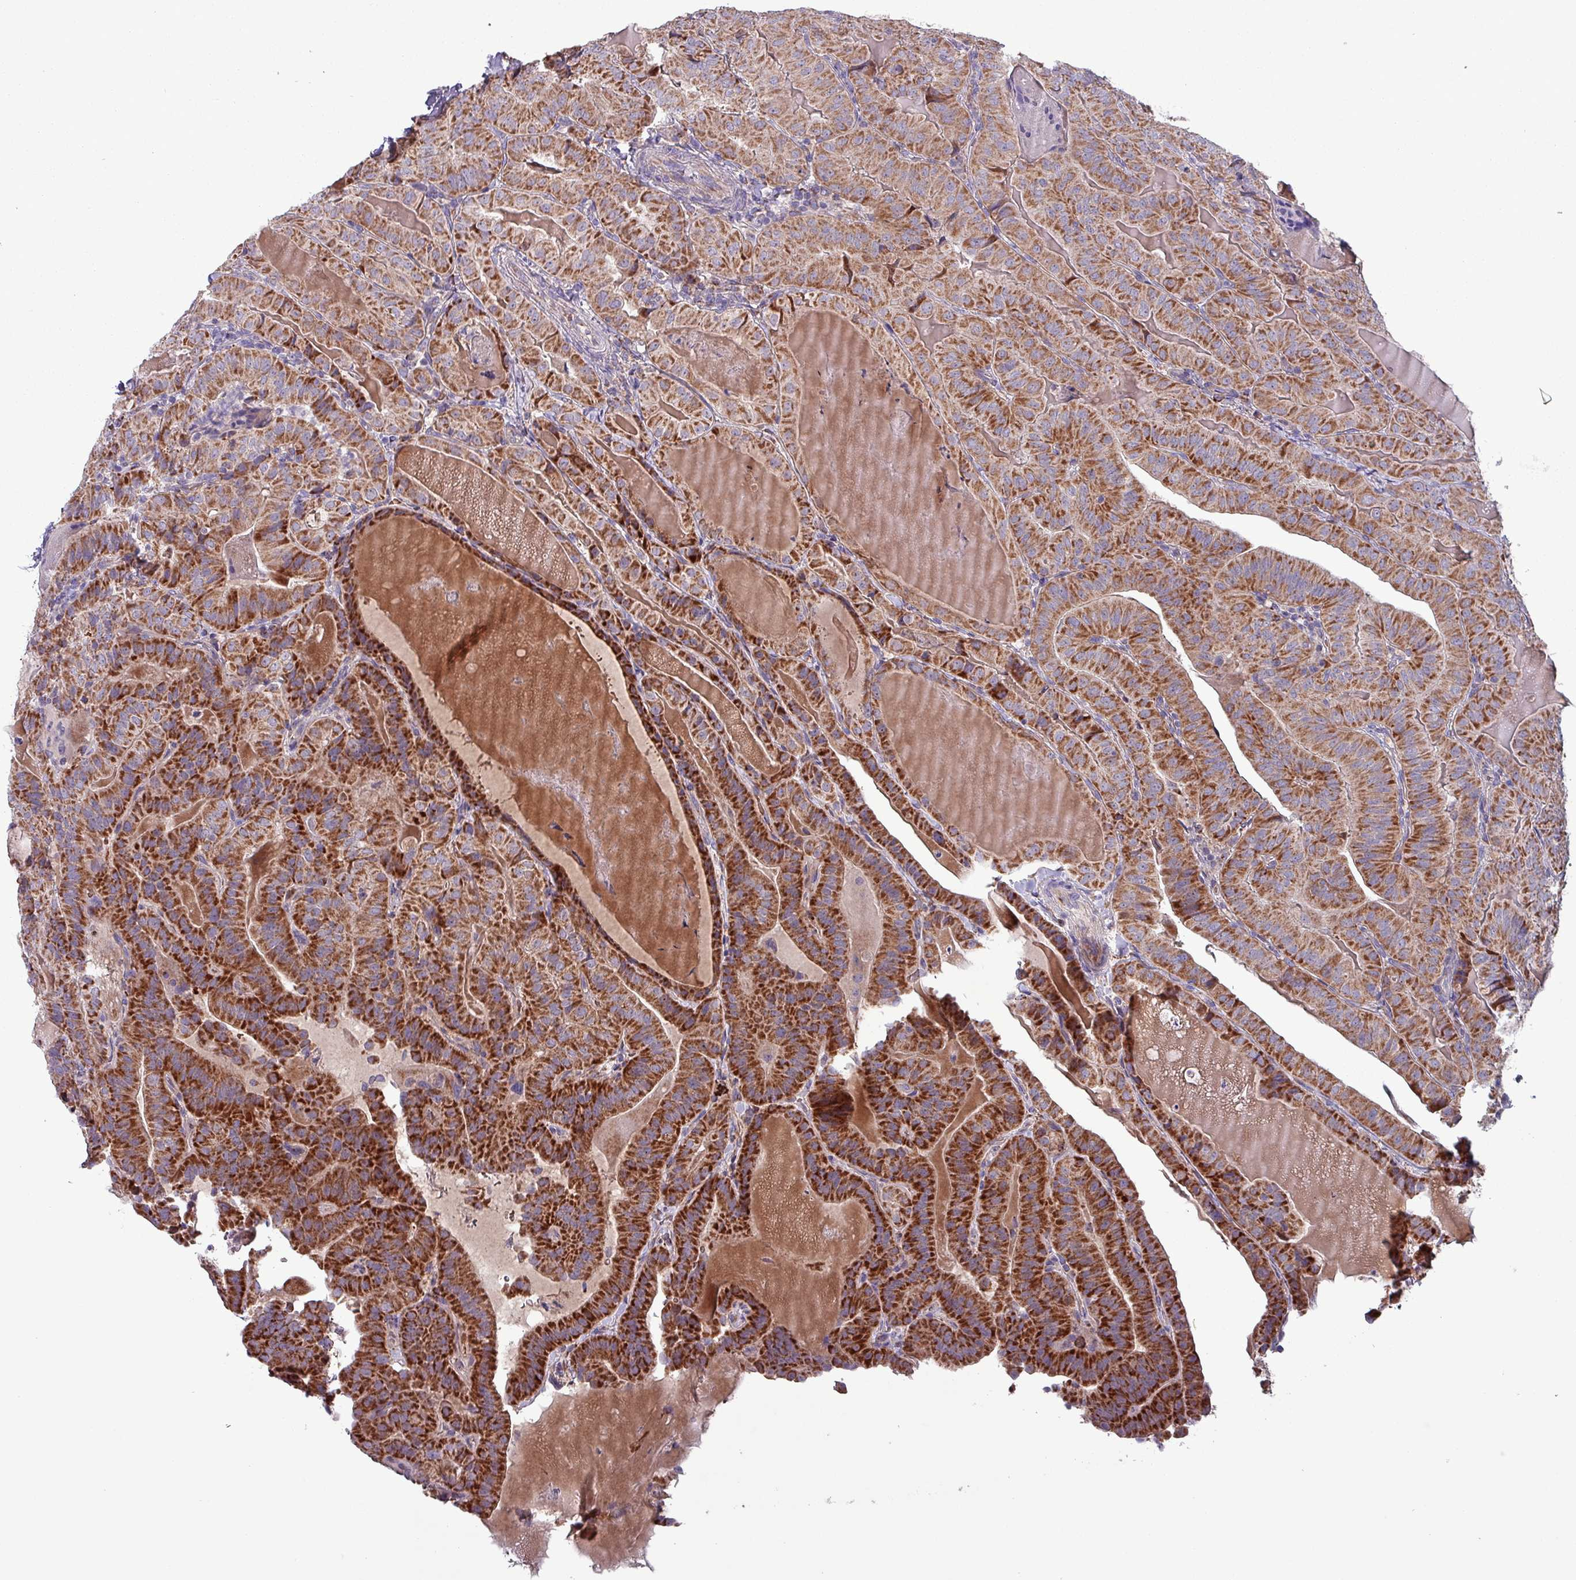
{"staining": {"intensity": "strong", "quantity": ">75%", "location": "cytoplasmic/membranous"}, "tissue": "thyroid cancer", "cell_type": "Tumor cells", "image_type": "cancer", "snomed": [{"axis": "morphology", "description": "Papillary adenocarcinoma, NOS"}, {"axis": "topography", "description": "Thyroid gland"}], "caption": "An IHC micrograph of neoplastic tissue is shown. Protein staining in brown shows strong cytoplasmic/membranous positivity in thyroid cancer within tumor cells.", "gene": "ZNF322", "patient": {"sex": "female", "age": 68}}